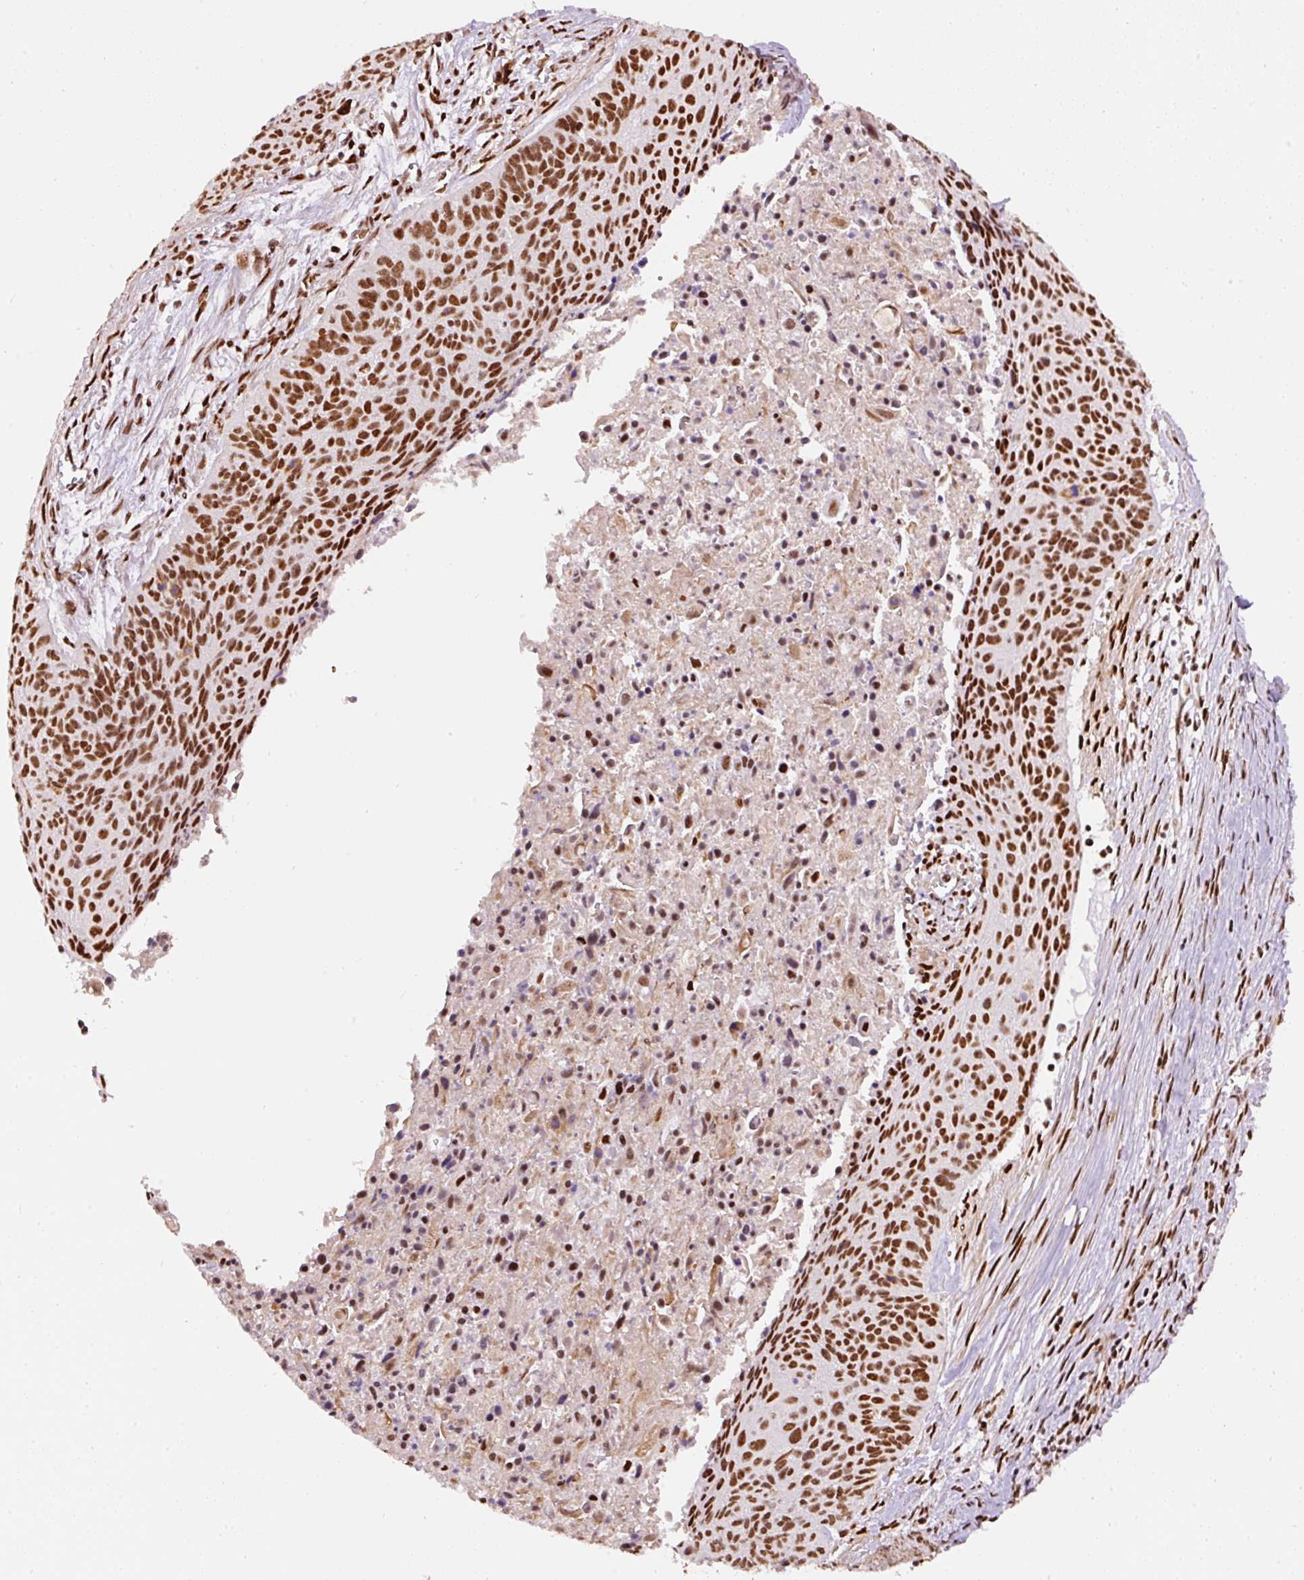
{"staining": {"intensity": "strong", "quantity": ">75%", "location": "nuclear"}, "tissue": "cervical cancer", "cell_type": "Tumor cells", "image_type": "cancer", "snomed": [{"axis": "morphology", "description": "Squamous cell carcinoma, NOS"}, {"axis": "topography", "description": "Cervix"}], "caption": "Immunohistochemical staining of human squamous cell carcinoma (cervical) displays high levels of strong nuclear staining in about >75% of tumor cells. The staining was performed using DAB (3,3'-diaminobenzidine) to visualize the protein expression in brown, while the nuclei were stained in blue with hematoxylin (Magnification: 20x).", "gene": "HNRNPC", "patient": {"sex": "female", "age": 55}}